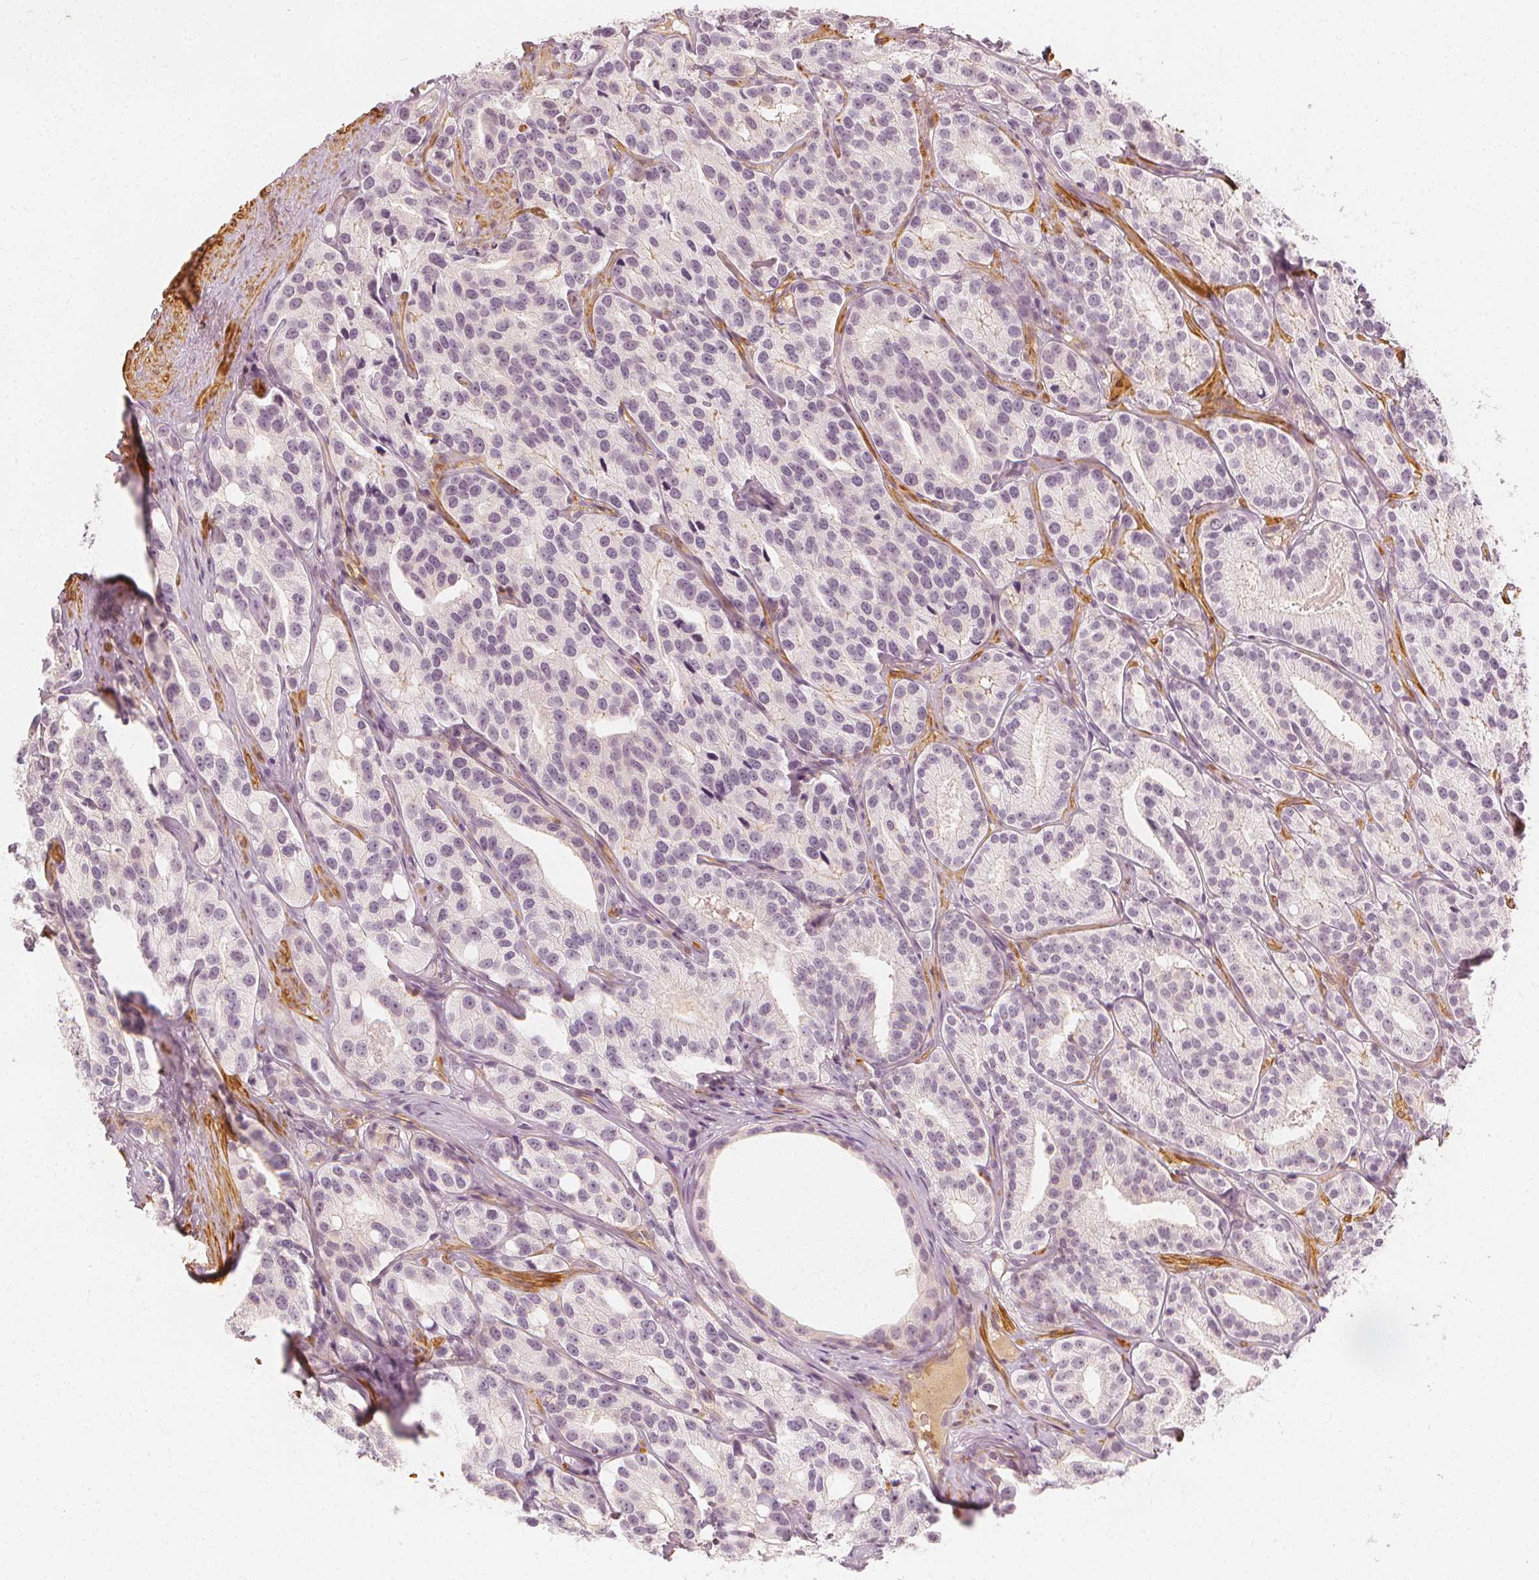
{"staining": {"intensity": "negative", "quantity": "none", "location": "none"}, "tissue": "prostate cancer", "cell_type": "Tumor cells", "image_type": "cancer", "snomed": [{"axis": "morphology", "description": "Adenocarcinoma, High grade"}, {"axis": "topography", "description": "Prostate"}], "caption": "Tumor cells show no significant protein staining in high-grade adenocarcinoma (prostate). (DAB IHC, high magnification).", "gene": "ARHGAP26", "patient": {"sex": "male", "age": 75}}